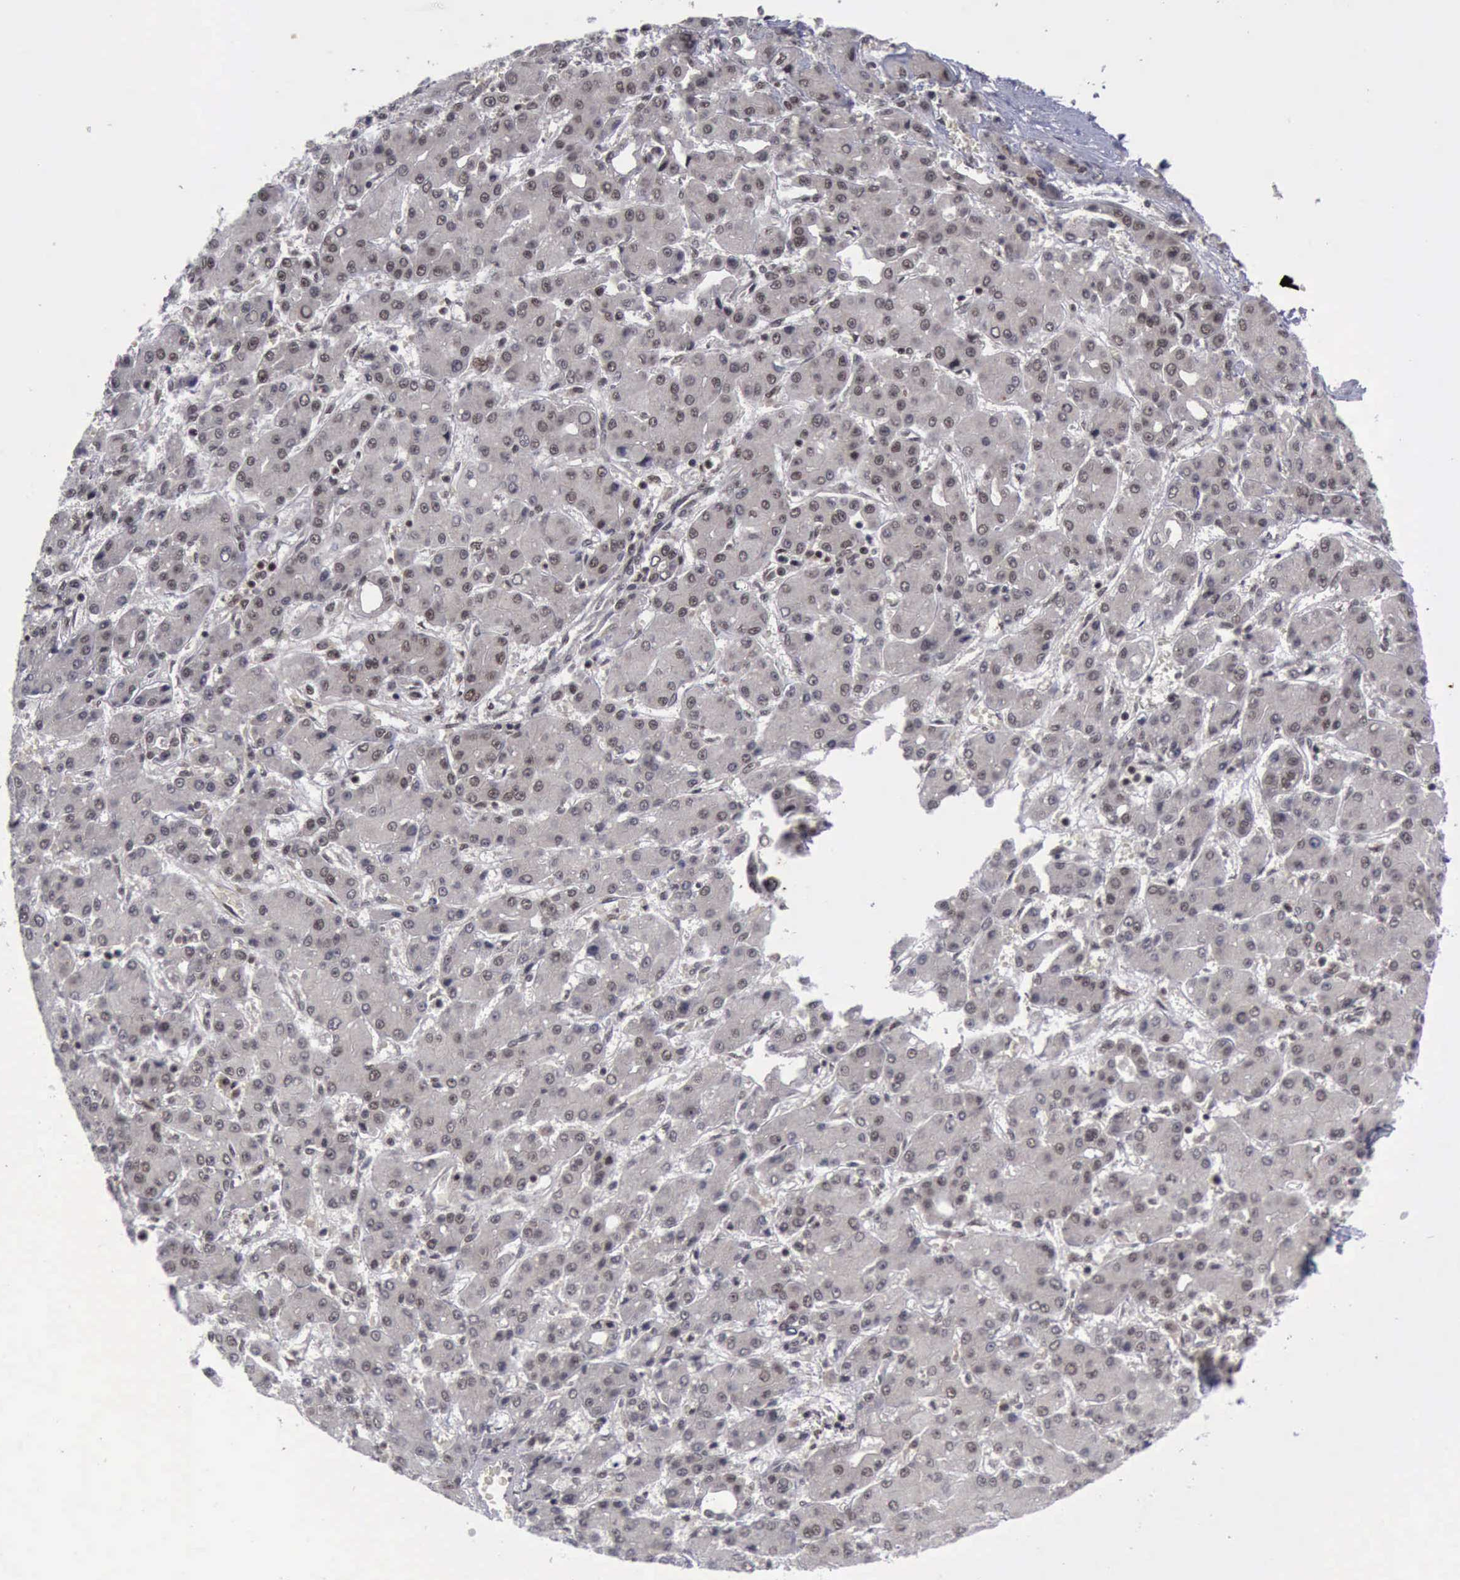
{"staining": {"intensity": "weak", "quantity": ">75%", "location": "nuclear"}, "tissue": "liver cancer", "cell_type": "Tumor cells", "image_type": "cancer", "snomed": [{"axis": "morphology", "description": "Carcinoma, Hepatocellular, NOS"}, {"axis": "topography", "description": "Liver"}], "caption": "Immunohistochemical staining of human hepatocellular carcinoma (liver) demonstrates low levels of weak nuclear protein staining in approximately >75% of tumor cells.", "gene": "ATM", "patient": {"sex": "male", "age": 69}}